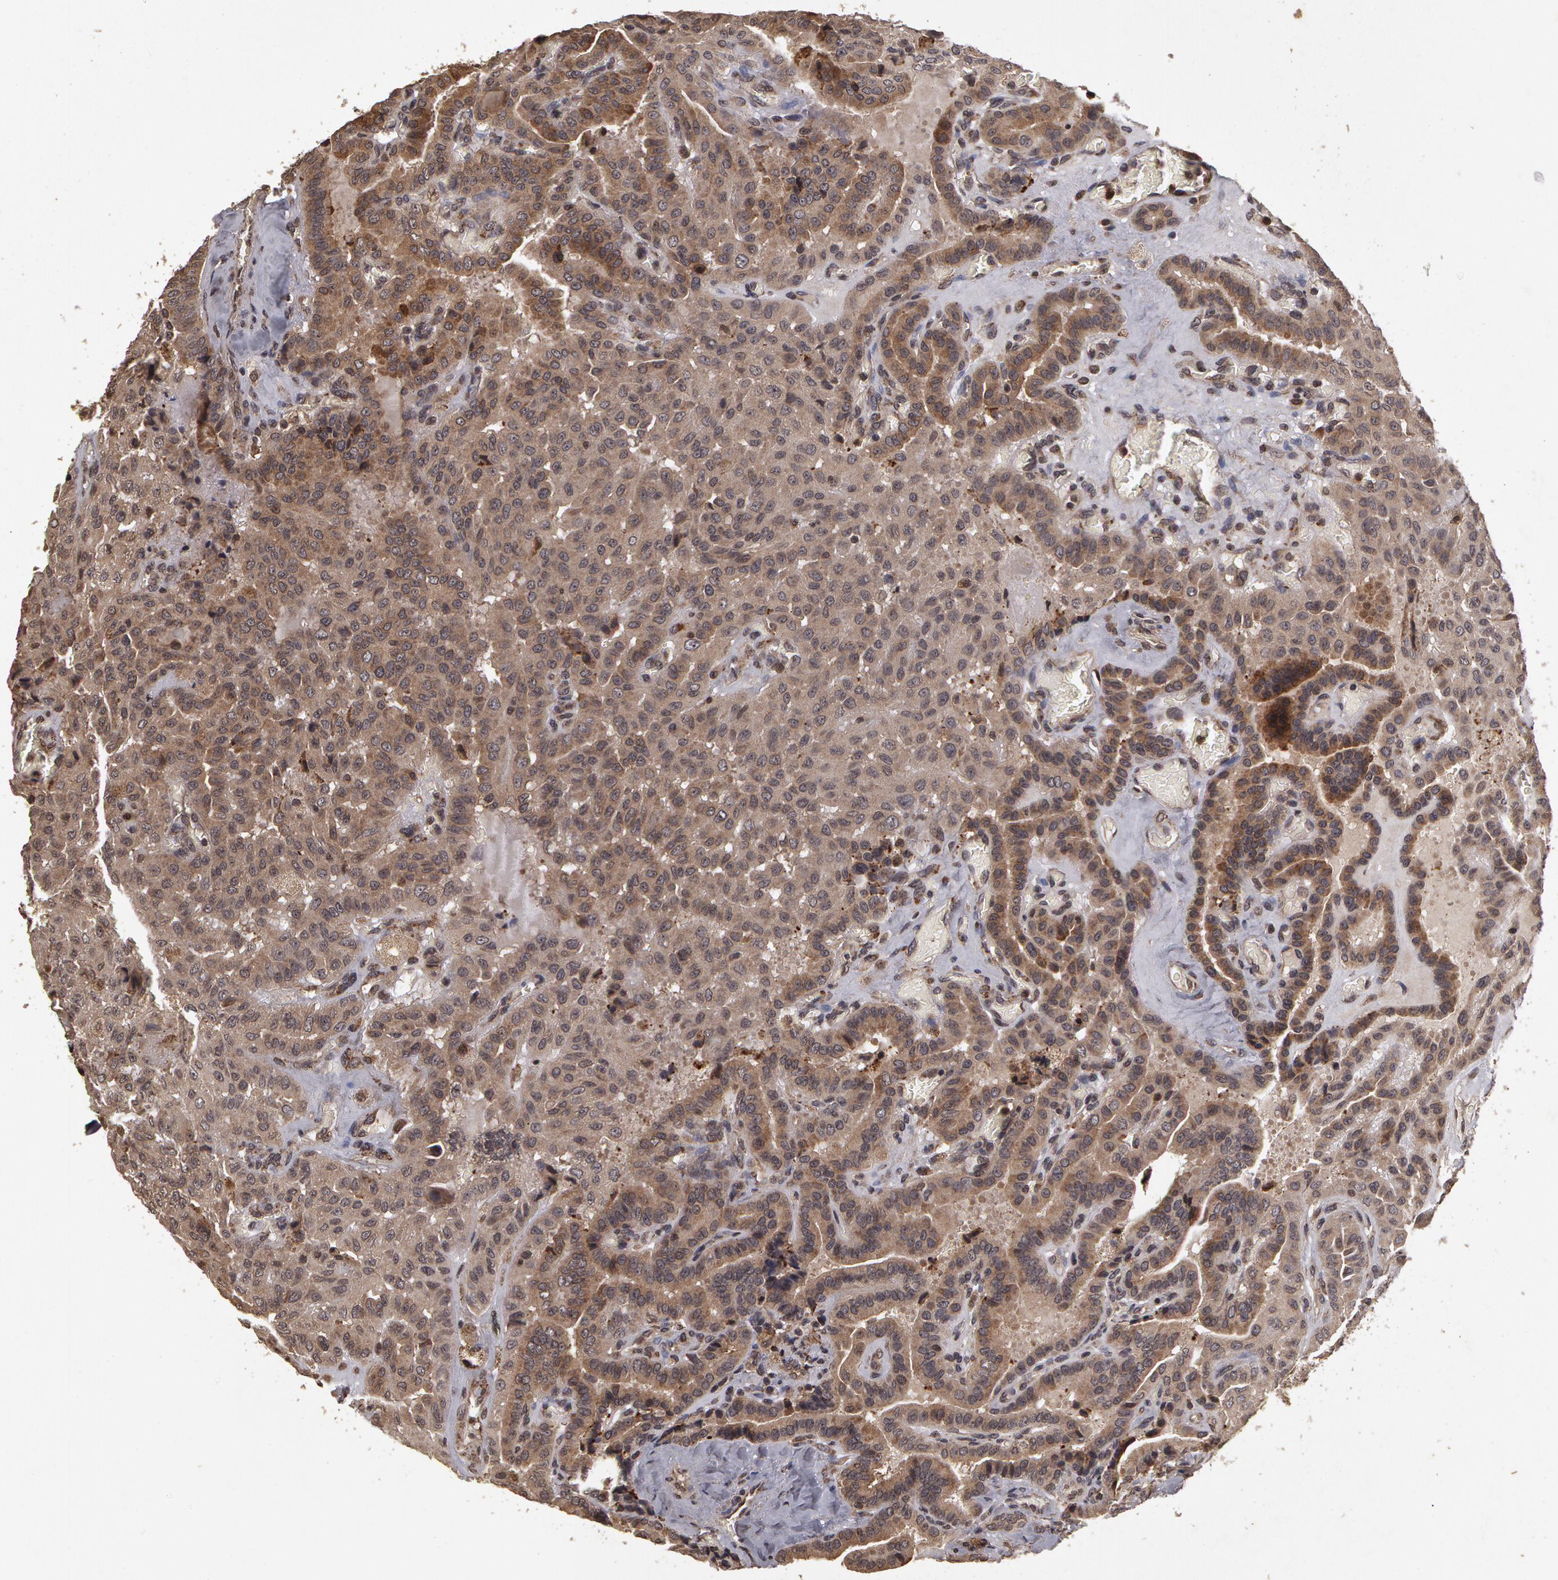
{"staining": {"intensity": "weak", "quantity": ">75%", "location": "cytoplasmic/membranous"}, "tissue": "thyroid cancer", "cell_type": "Tumor cells", "image_type": "cancer", "snomed": [{"axis": "morphology", "description": "Papillary adenocarcinoma, NOS"}, {"axis": "topography", "description": "Thyroid gland"}], "caption": "Protein staining by IHC reveals weak cytoplasmic/membranous expression in about >75% of tumor cells in thyroid cancer. (DAB (3,3'-diaminobenzidine) IHC with brightfield microscopy, high magnification).", "gene": "CALR", "patient": {"sex": "male", "age": 87}}